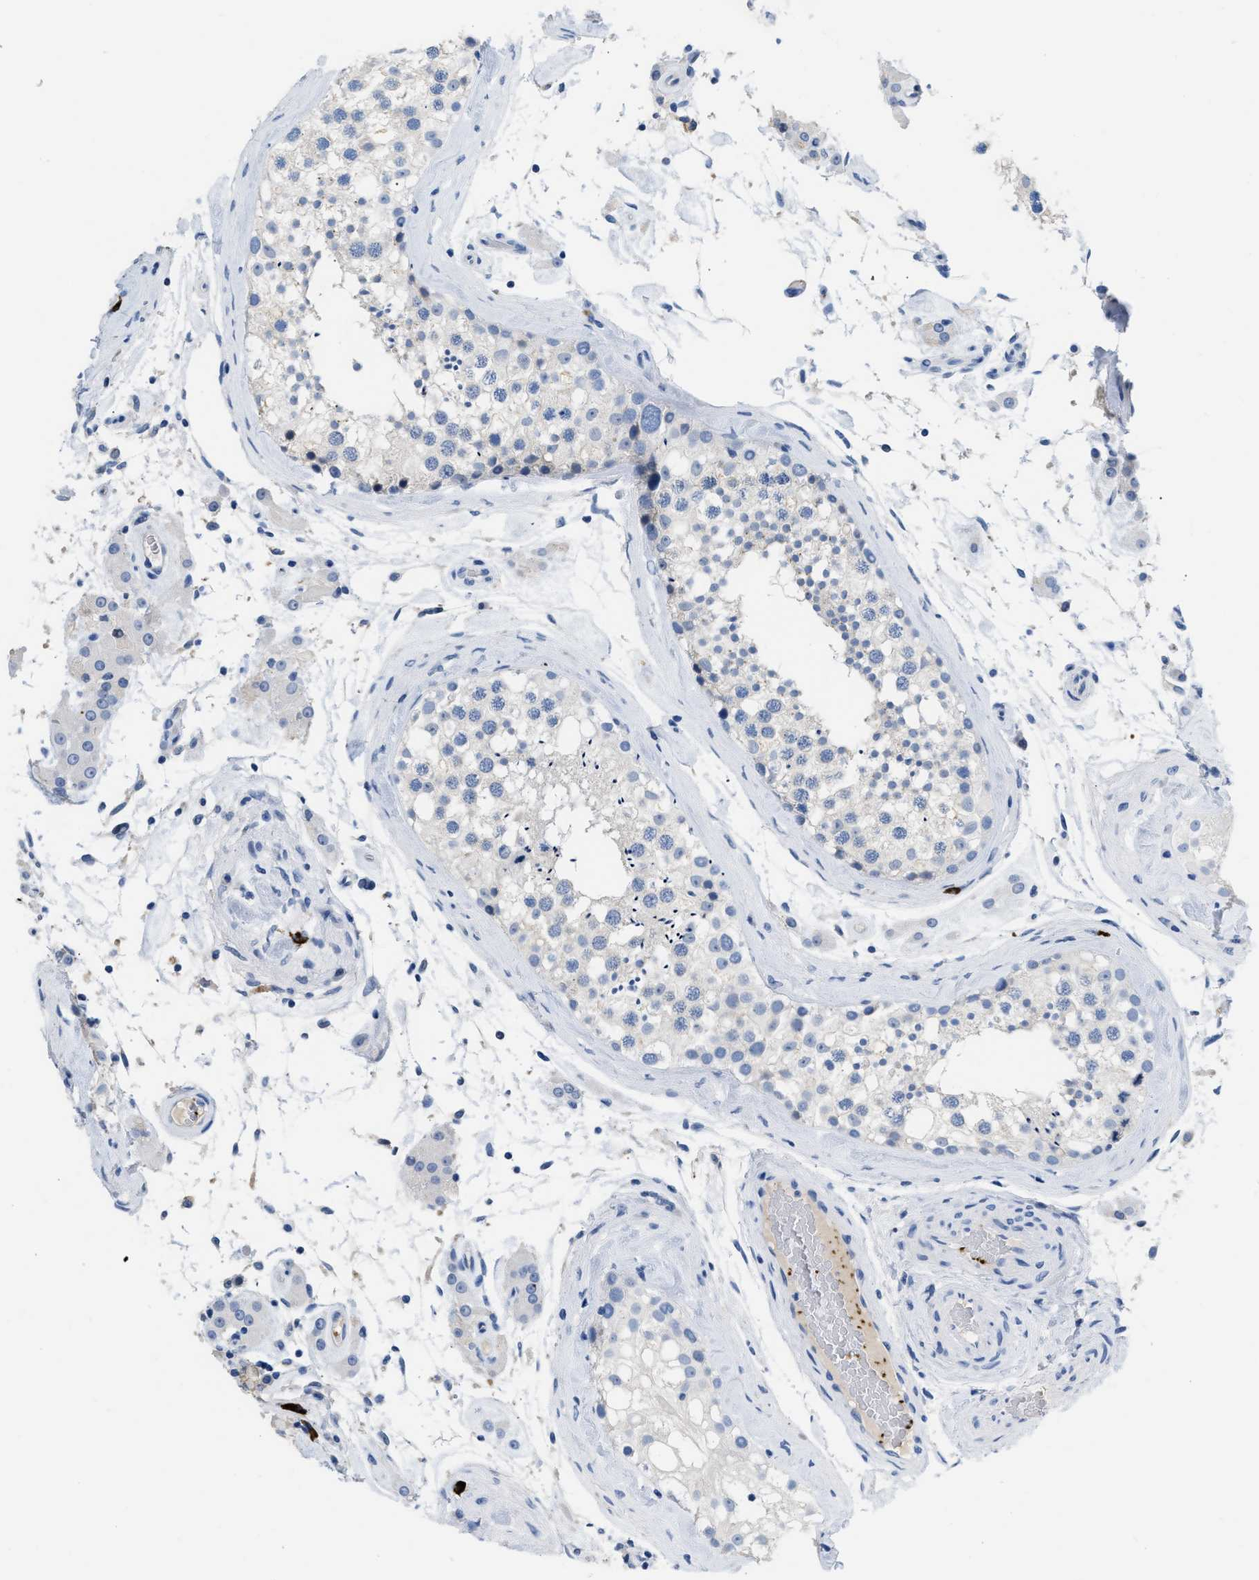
{"staining": {"intensity": "negative", "quantity": "none", "location": "none"}, "tissue": "testis", "cell_type": "Cells in seminiferous ducts", "image_type": "normal", "snomed": [{"axis": "morphology", "description": "Normal tissue, NOS"}, {"axis": "topography", "description": "Testis"}], "caption": "There is no significant expression in cells in seminiferous ducts of testis.", "gene": "FGF18", "patient": {"sex": "male", "age": 46}}